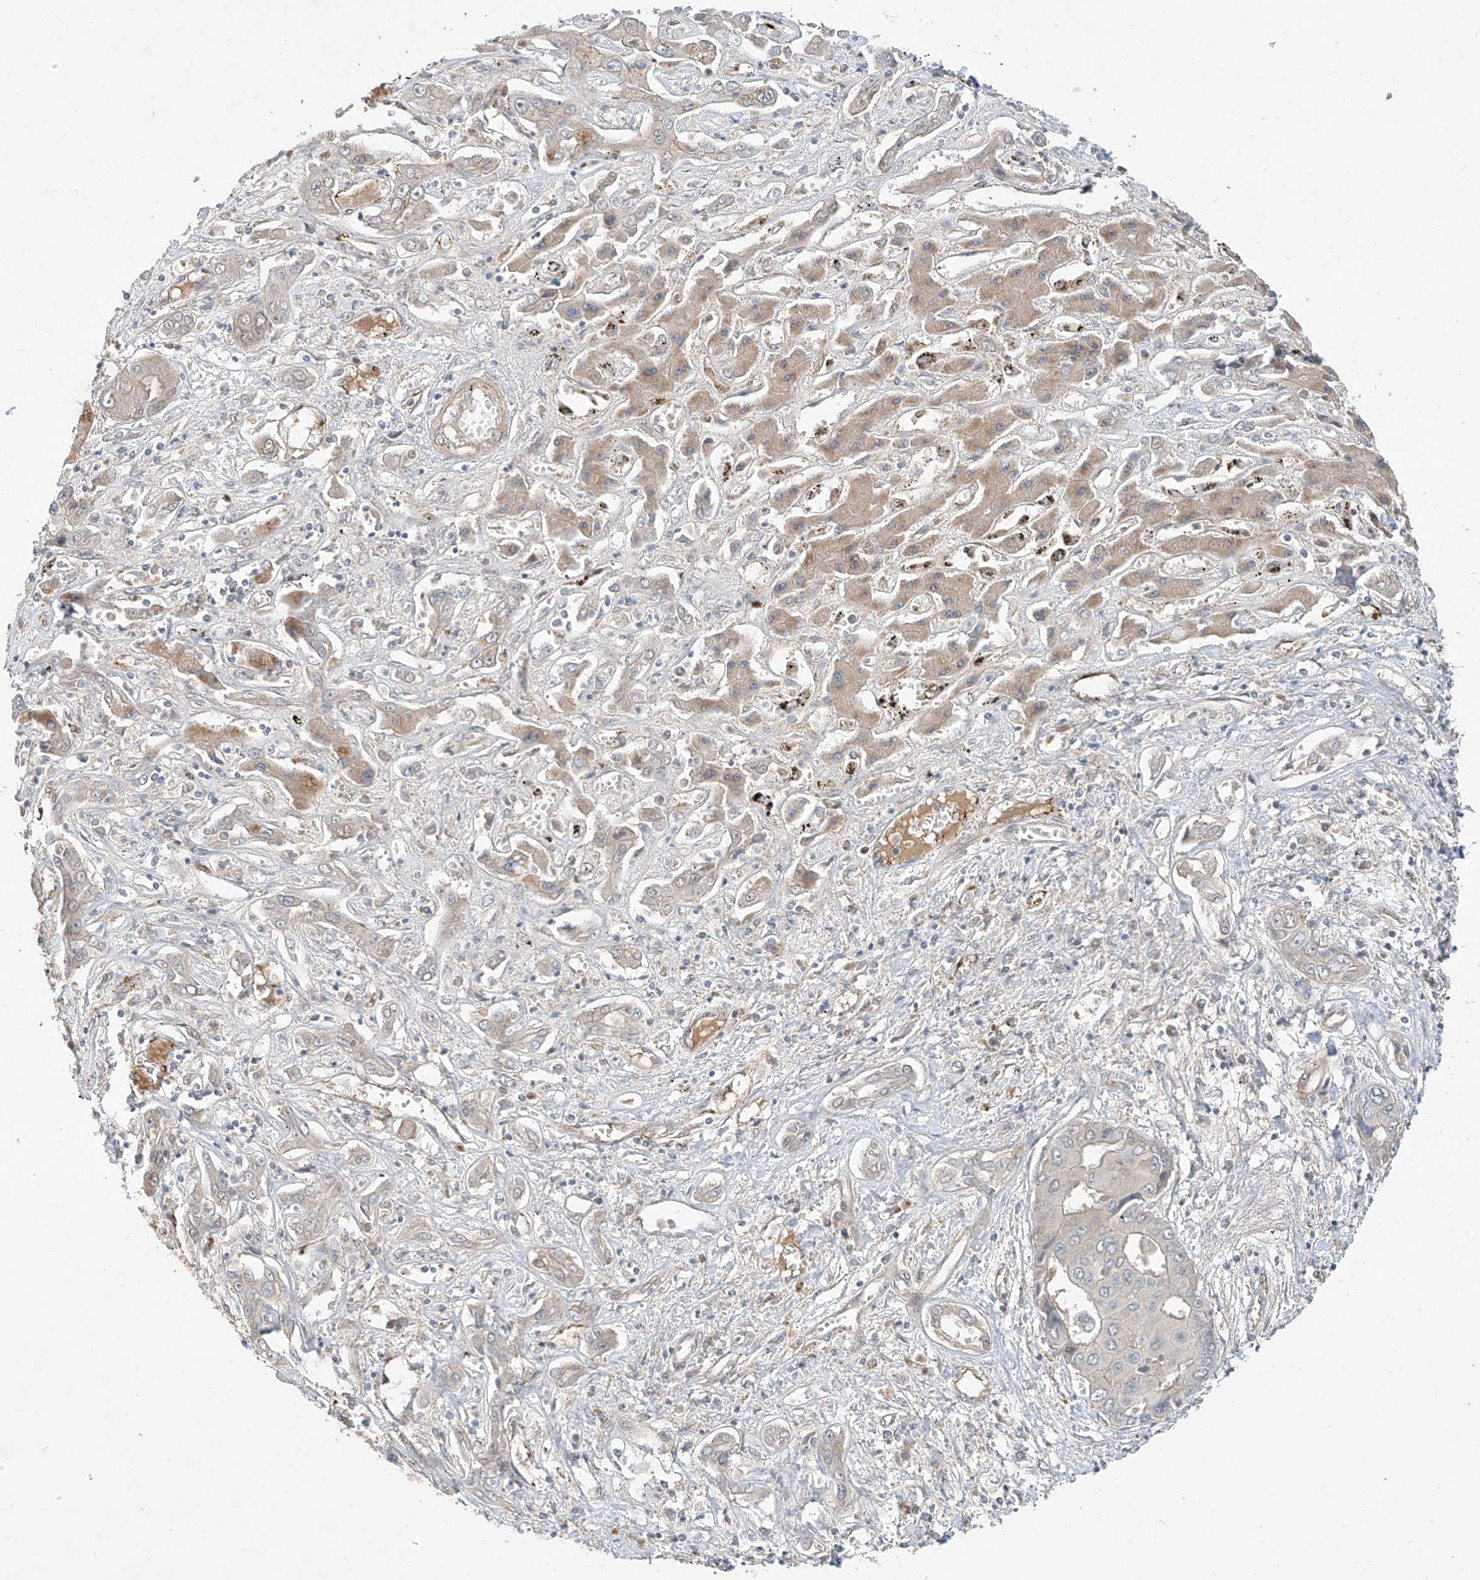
{"staining": {"intensity": "moderate", "quantity": "<25%", "location": "cytoplasmic/membranous"}, "tissue": "liver cancer", "cell_type": "Tumor cells", "image_type": "cancer", "snomed": [{"axis": "morphology", "description": "Cholangiocarcinoma"}, {"axis": "topography", "description": "Liver"}], "caption": "An image of cholangiocarcinoma (liver) stained for a protein displays moderate cytoplasmic/membranous brown staining in tumor cells.", "gene": "MRTFA", "patient": {"sex": "male", "age": 67}}